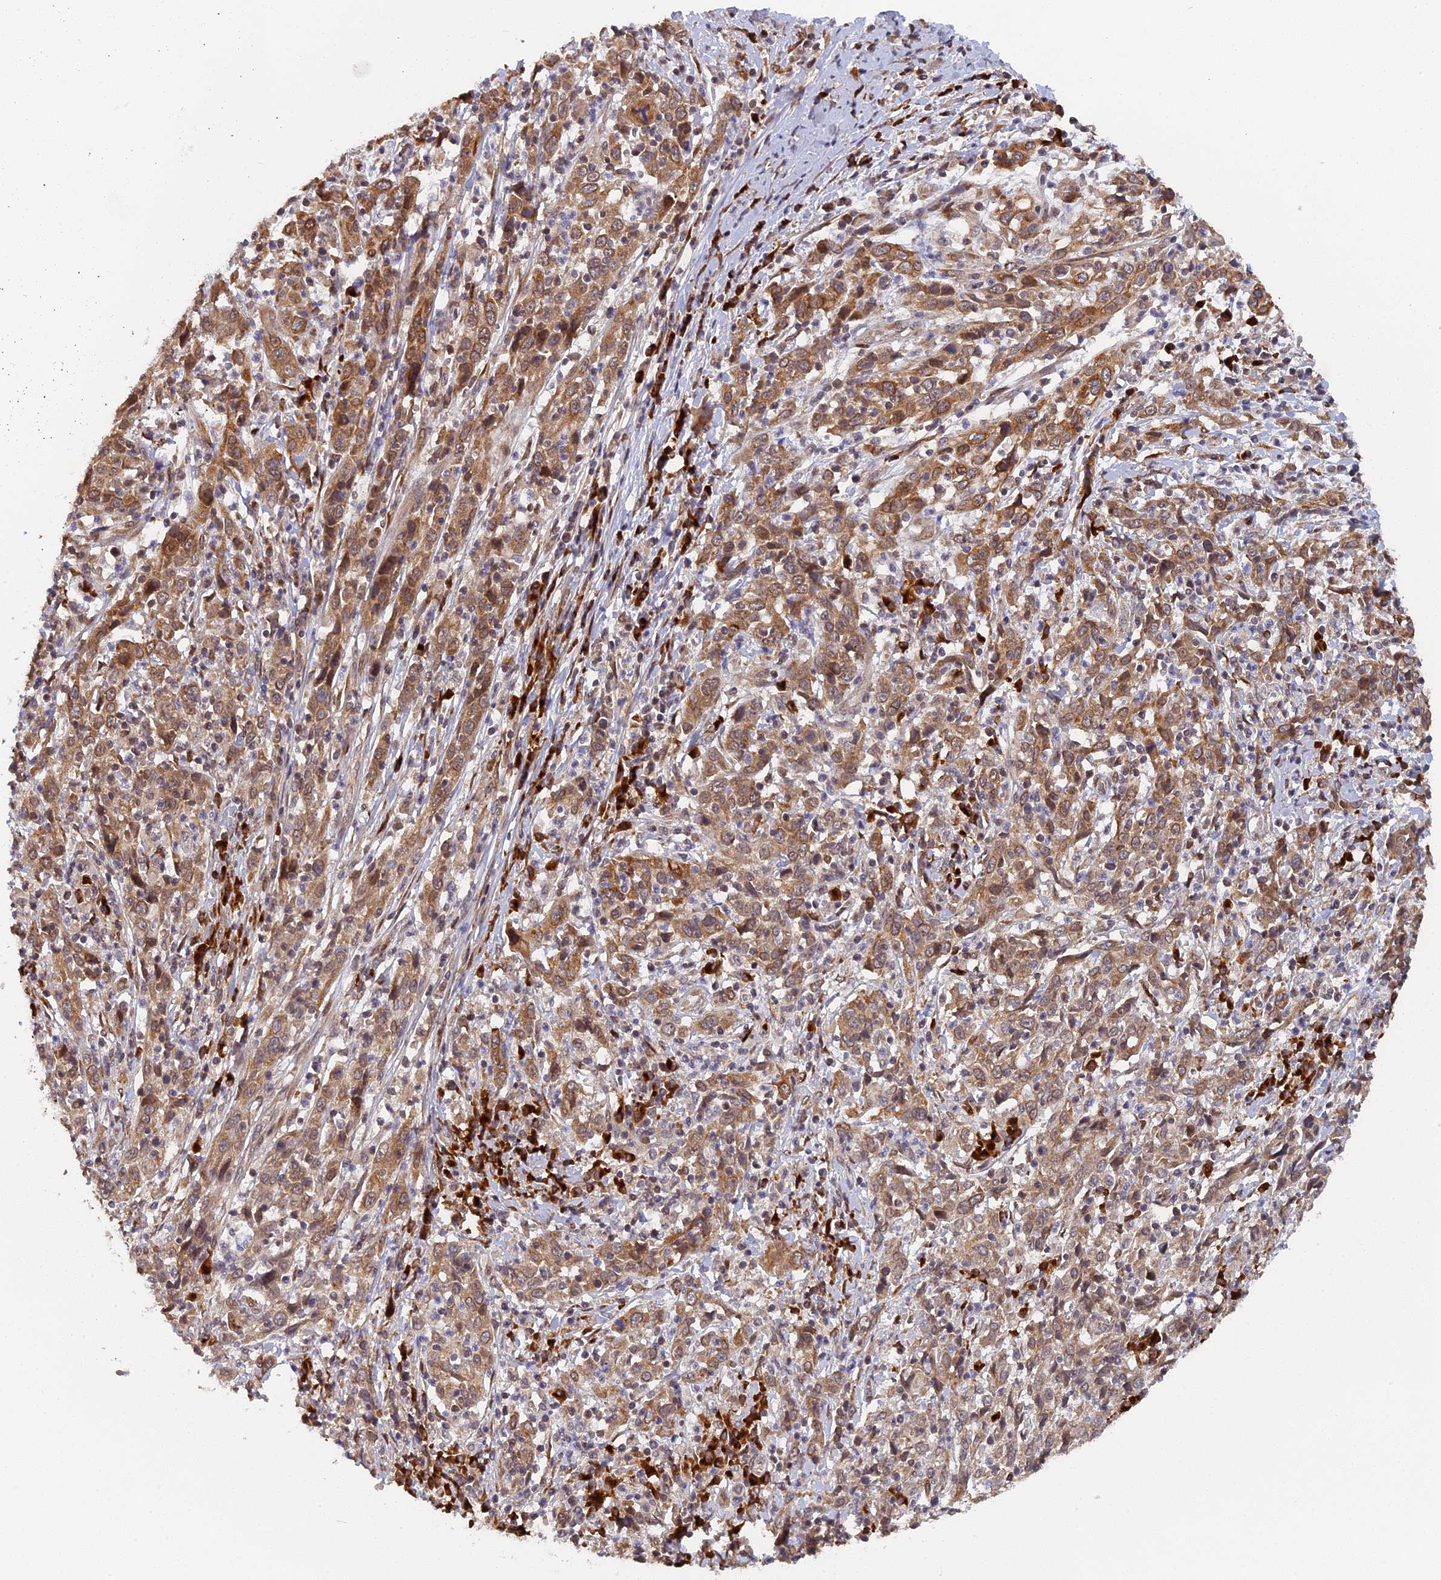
{"staining": {"intensity": "moderate", "quantity": "25%-75%", "location": "cytoplasmic/membranous"}, "tissue": "cervical cancer", "cell_type": "Tumor cells", "image_type": "cancer", "snomed": [{"axis": "morphology", "description": "Squamous cell carcinoma, NOS"}, {"axis": "topography", "description": "Cervix"}], "caption": "An immunohistochemistry (IHC) photomicrograph of neoplastic tissue is shown. Protein staining in brown shows moderate cytoplasmic/membranous positivity in cervical cancer (squamous cell carcinoma) within tumor cells.", "gene": "SNX17", "patient": {"sex": "female", "age": 46}}